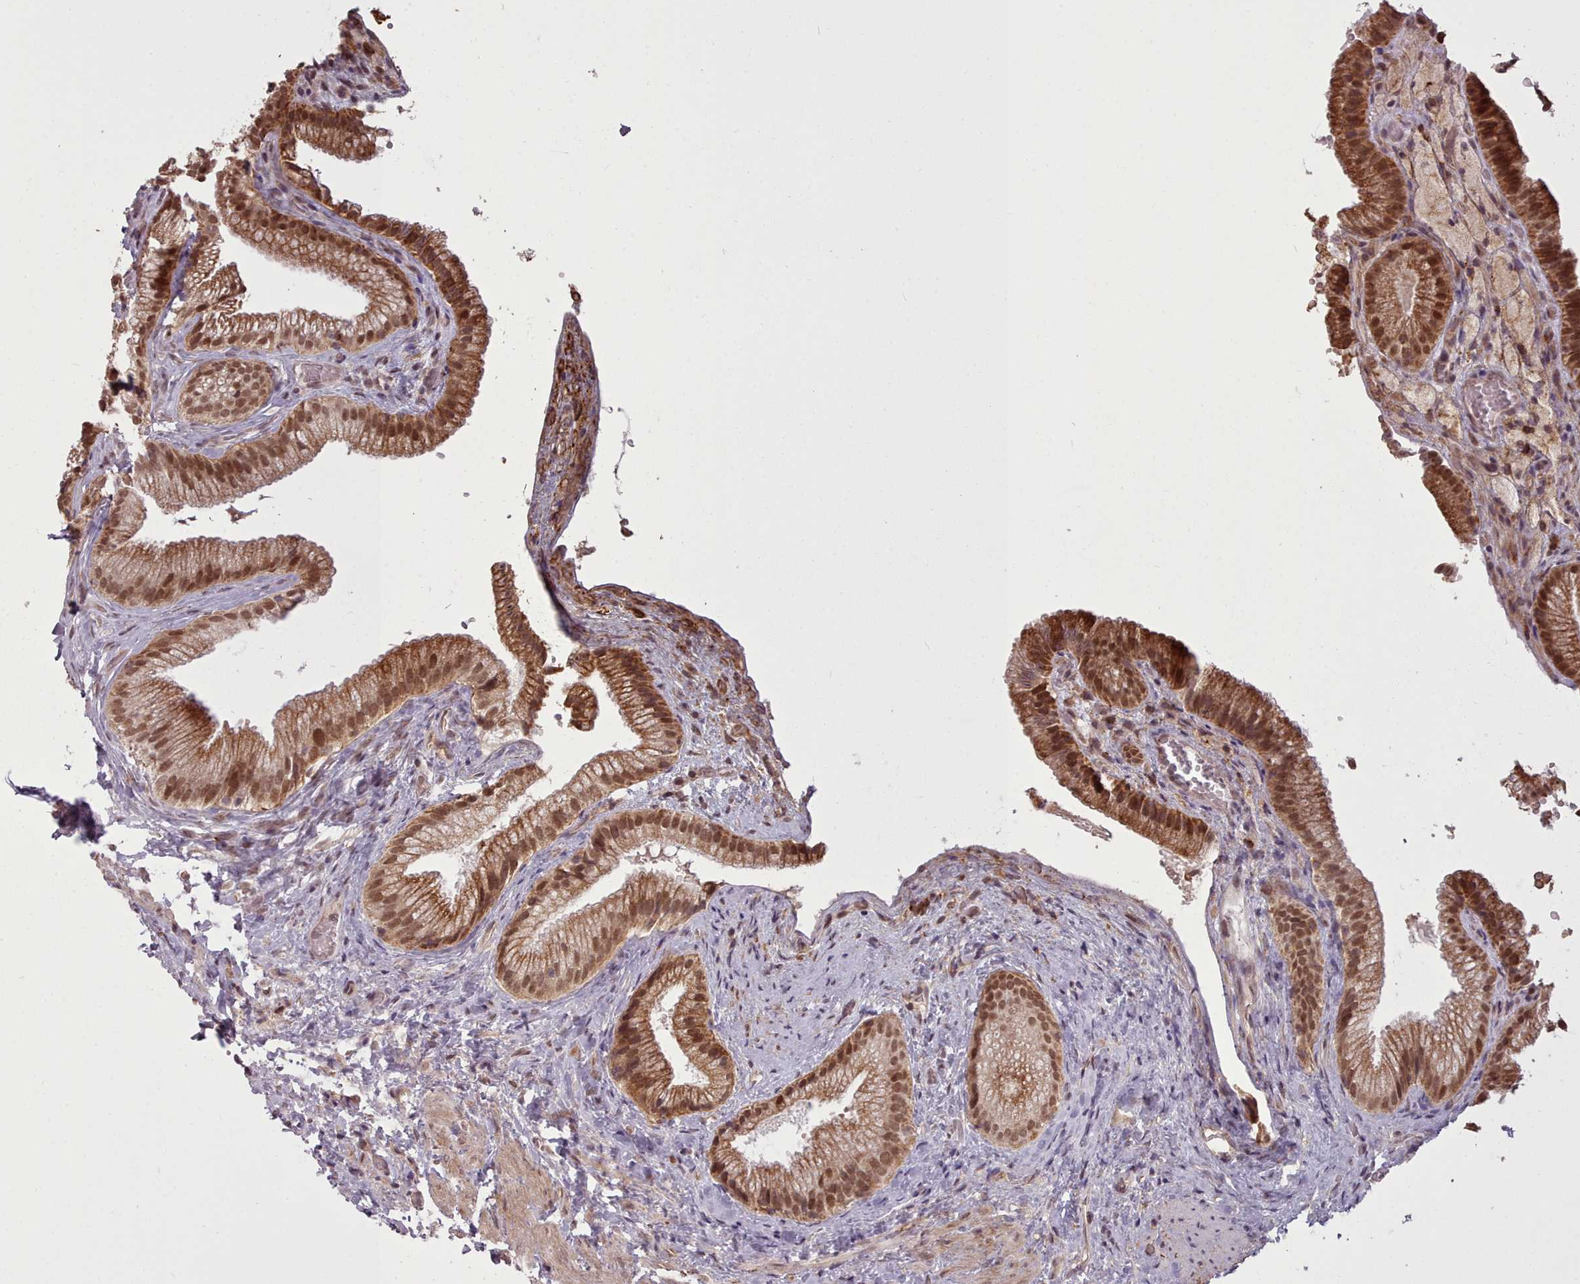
{"staining": {"intensity": "strong", "quantity": ">75%", "location": "cytoplasmic/membranous,nuclear"}, "tissue": "gallbladder", "cell_type": "Glandular cells", "image_type": "normal", "snomed": [{"axis": "morphology", "description": "Normal tissue, NOS"}, {"axis": "morphology", "description": "Inflammation, NOS"}, {"axis": "topography", "description": "Gallbladder"}], "caption": "Immunohistochemistry staining of normal gallbladder, which demonstrates high levels of strong cytoplasmic/membranous,nuclear expression in approximately >75% of glandular cells indicating strong cytoplasmic/membranous,nuclear protein positivity. The staining was performed using DAB (3,3'-diaminobenzidine) (brown) for protein detection and nuclei were counterstained in hematoxylin (blue).", "gene": "ZMYM4", "patient": {"sex": "male", "age": 51}}